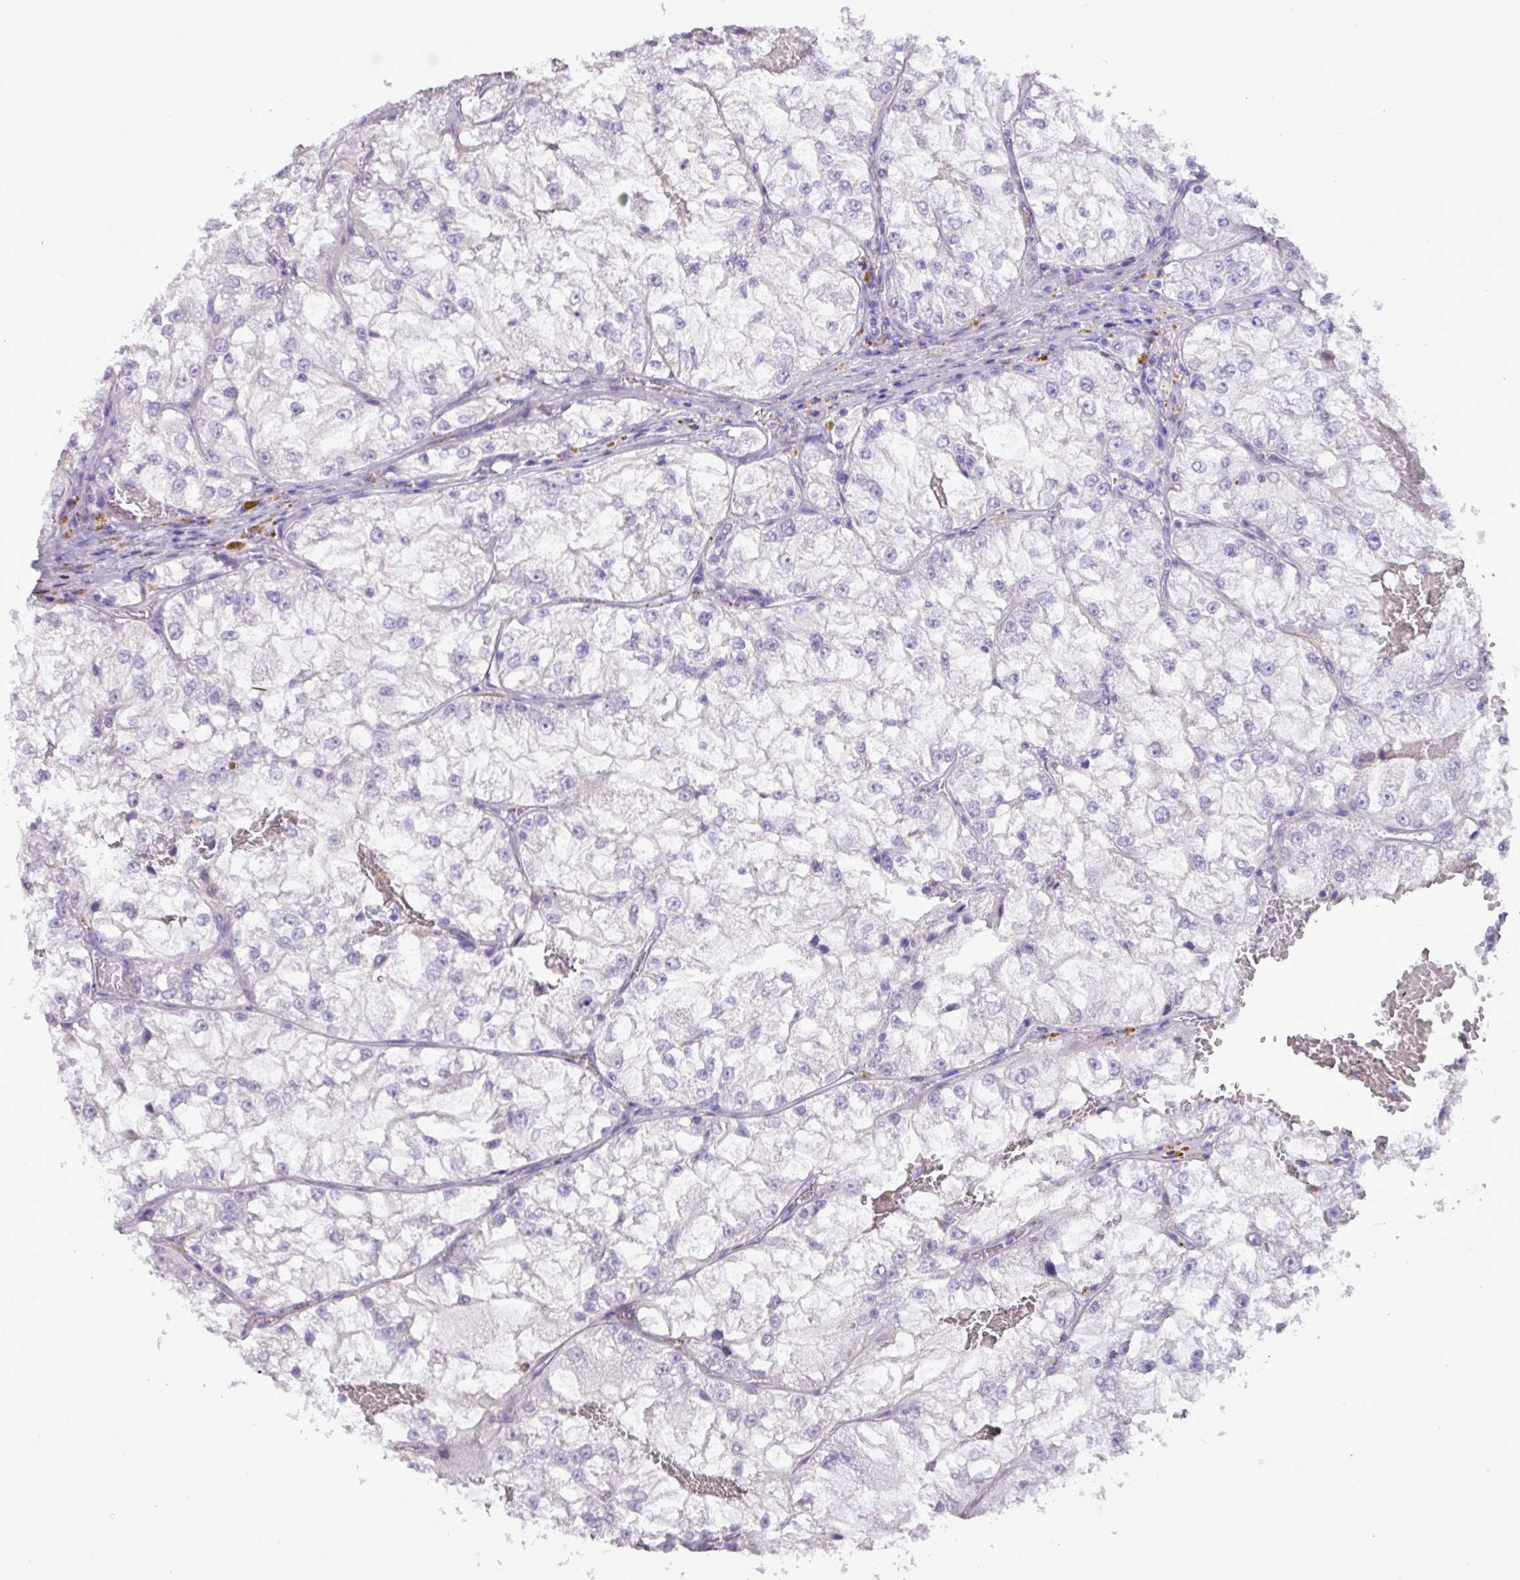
{"staining": {"intensity": "negative", "quantity": "none", "location": "none"}, "tissue": "renal cancer", "cell_type": "Tumor cells", "image_type": "cancer", "snomed": [{"axis": "morphology", "description": "Adenocarcinoma, NOS"}, {"axis": "topography", "description": "Kidney"}], "caption": "Immunohistochemistry (IHC) of renal cancer (adenocarcinoma) displays no staining in tumor cells.", "gene": "EPCAM", "patient": {"sex": "female", "age": 72}}